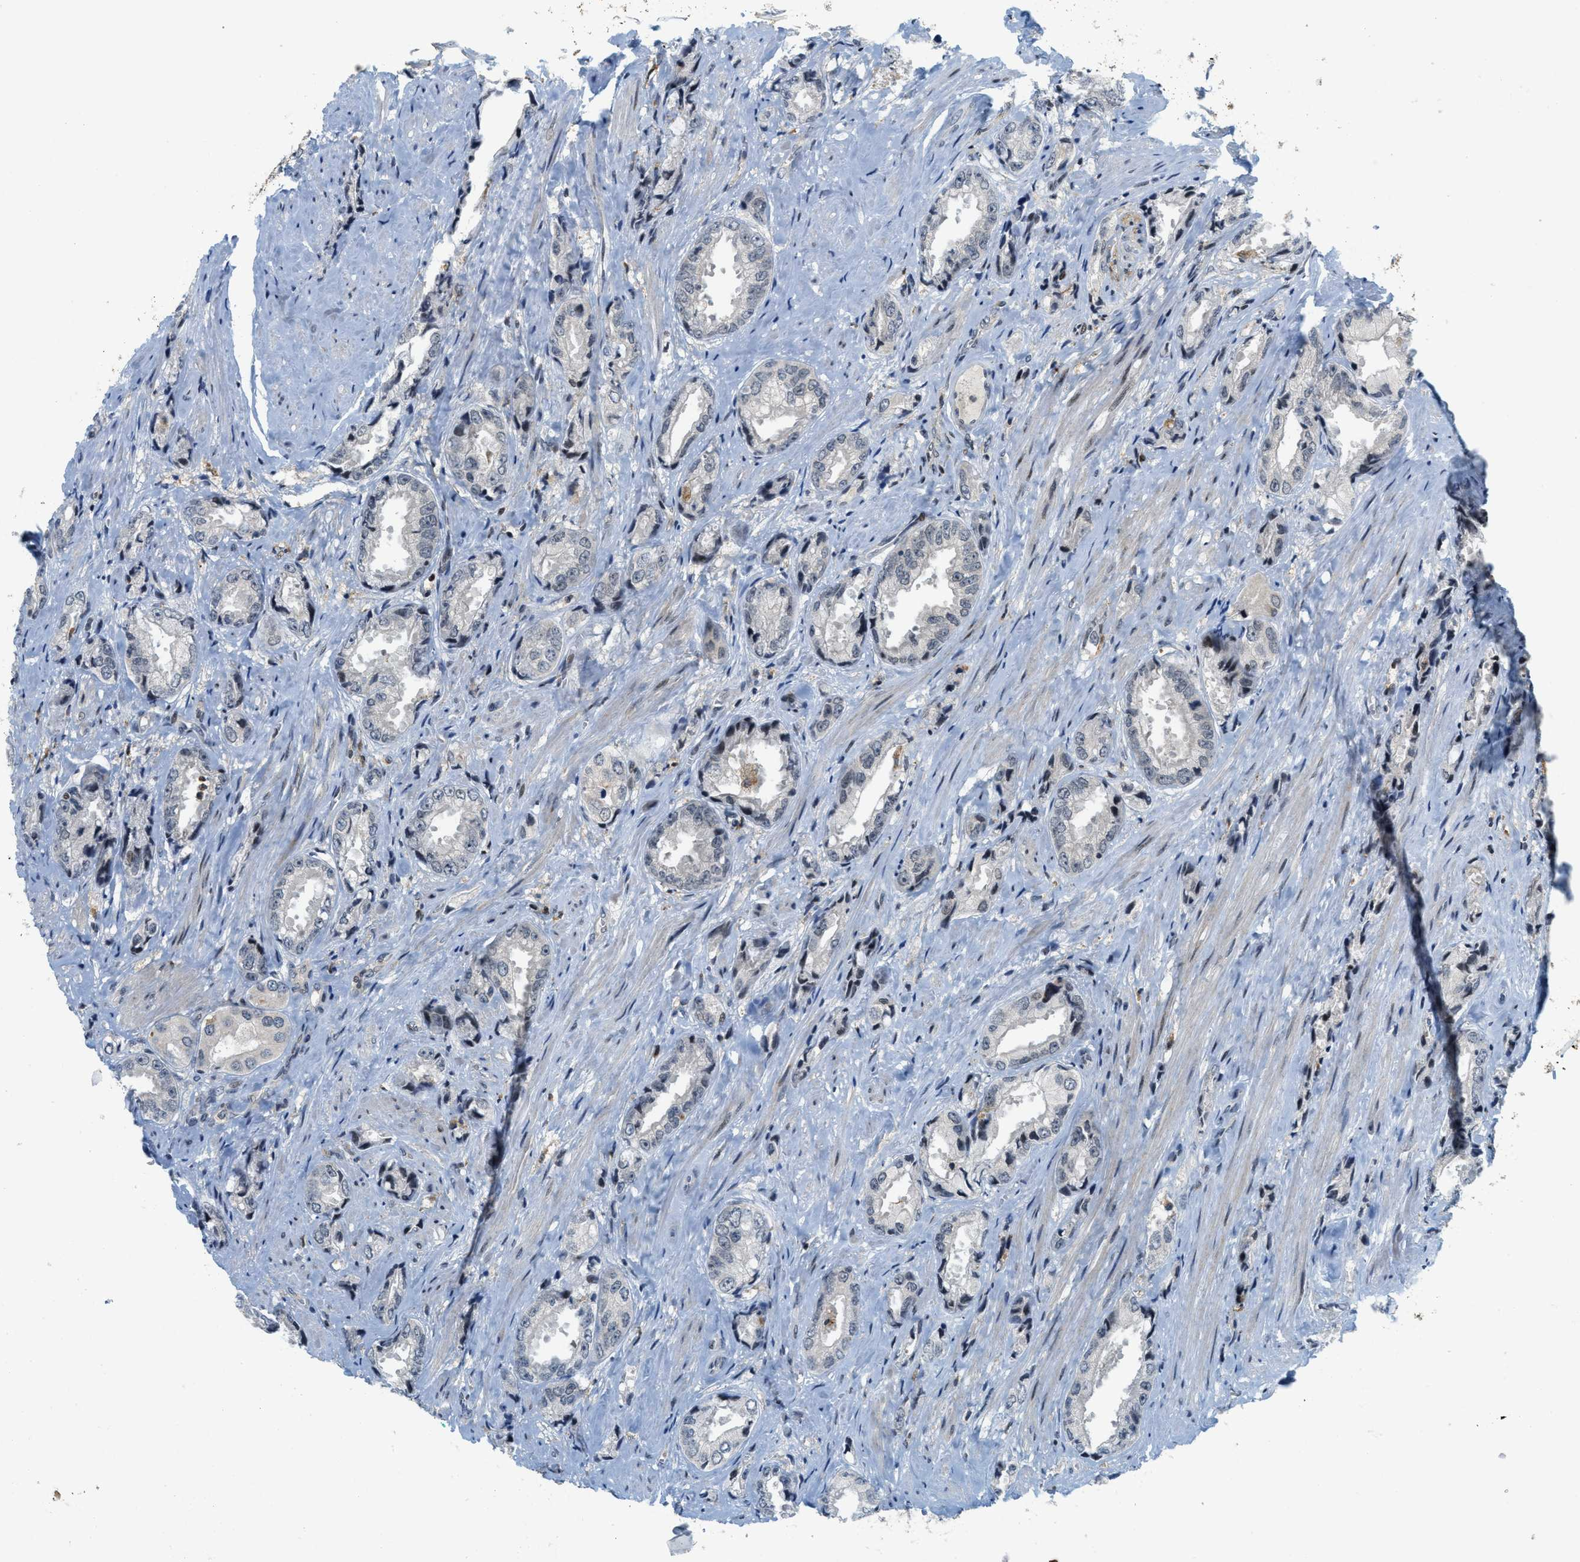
{"staining": {"intensity": "negative", "quantity": "none", "location": "none"}, "tissue": "prostate cancer", "cell_type": "Tumor cells", "image_type": "cancer", "snomed": [{"axis": "morphology", "description": "Adenocarcinoma, High grade"}, {"axis": "topography", "description": "Prostate"}], "caption": "The IHC micrograph has no significant staining in tumor cells of prostate high-grade adenocarcinoma tissue.", "gene": "ING1", "patient": {"sex": "male", "age": 61}}